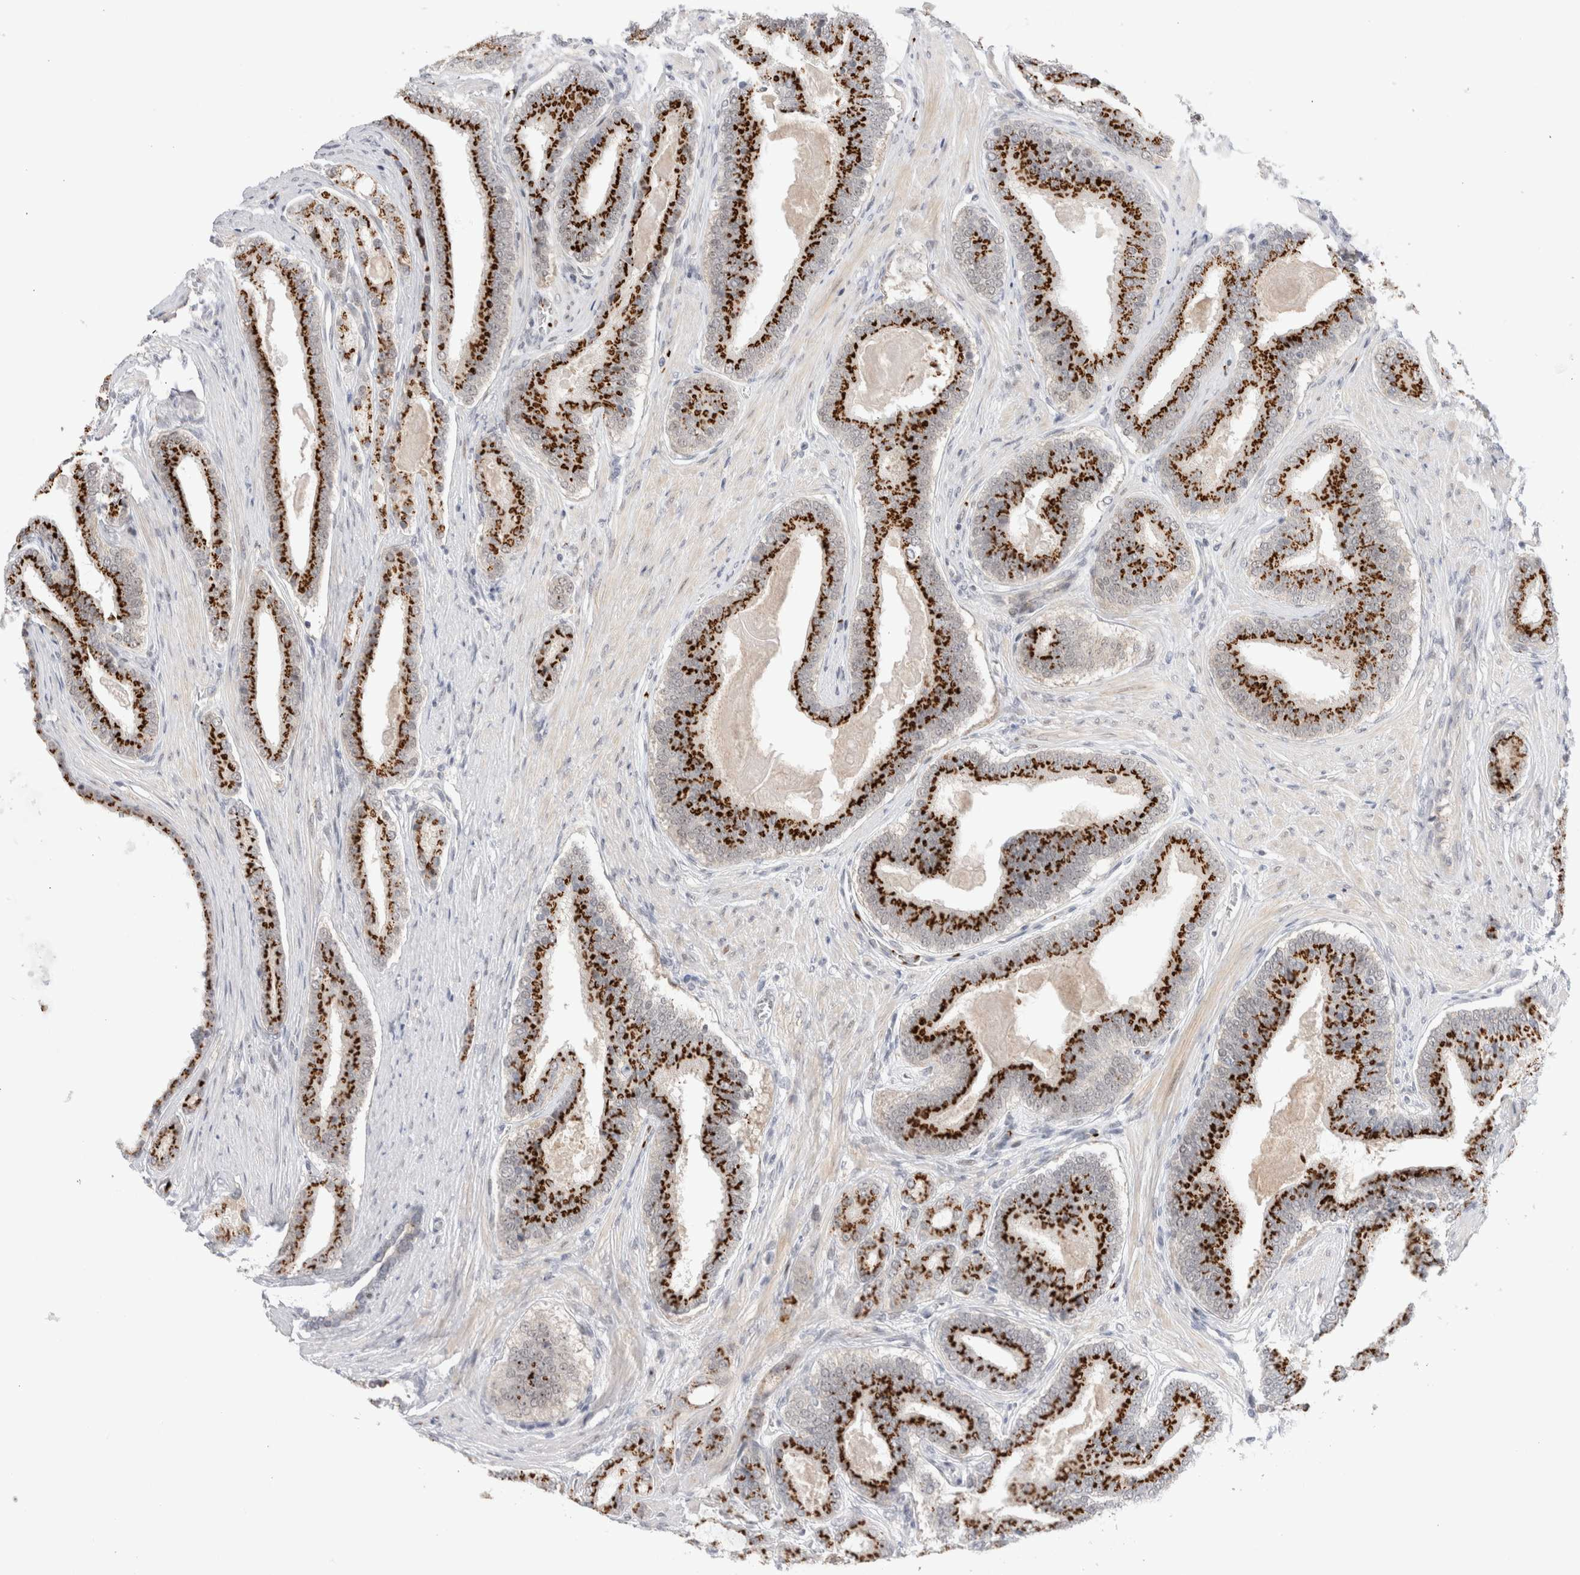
{"staining": {"intensity": "strong", "quantity": ">75%", "location": "cytoplasmic/membranous"}, "tissue": "prostate cancer", "cell_type": "Tumor cells", "image_type": "cancer", "snomed": [{"axis": "morphology", "description": "Adenocarcinoma, High grade"}, {"axis": "topography", "description": "Prostate"}], "caption": "Prostate cancer stained for a protein (brown) exhibits strong cytoplasmic/membranous positive staining in approximately >75% of tumor cells.", "gene": "VPS28", "patient": {"sex": "male", "age": 60}}